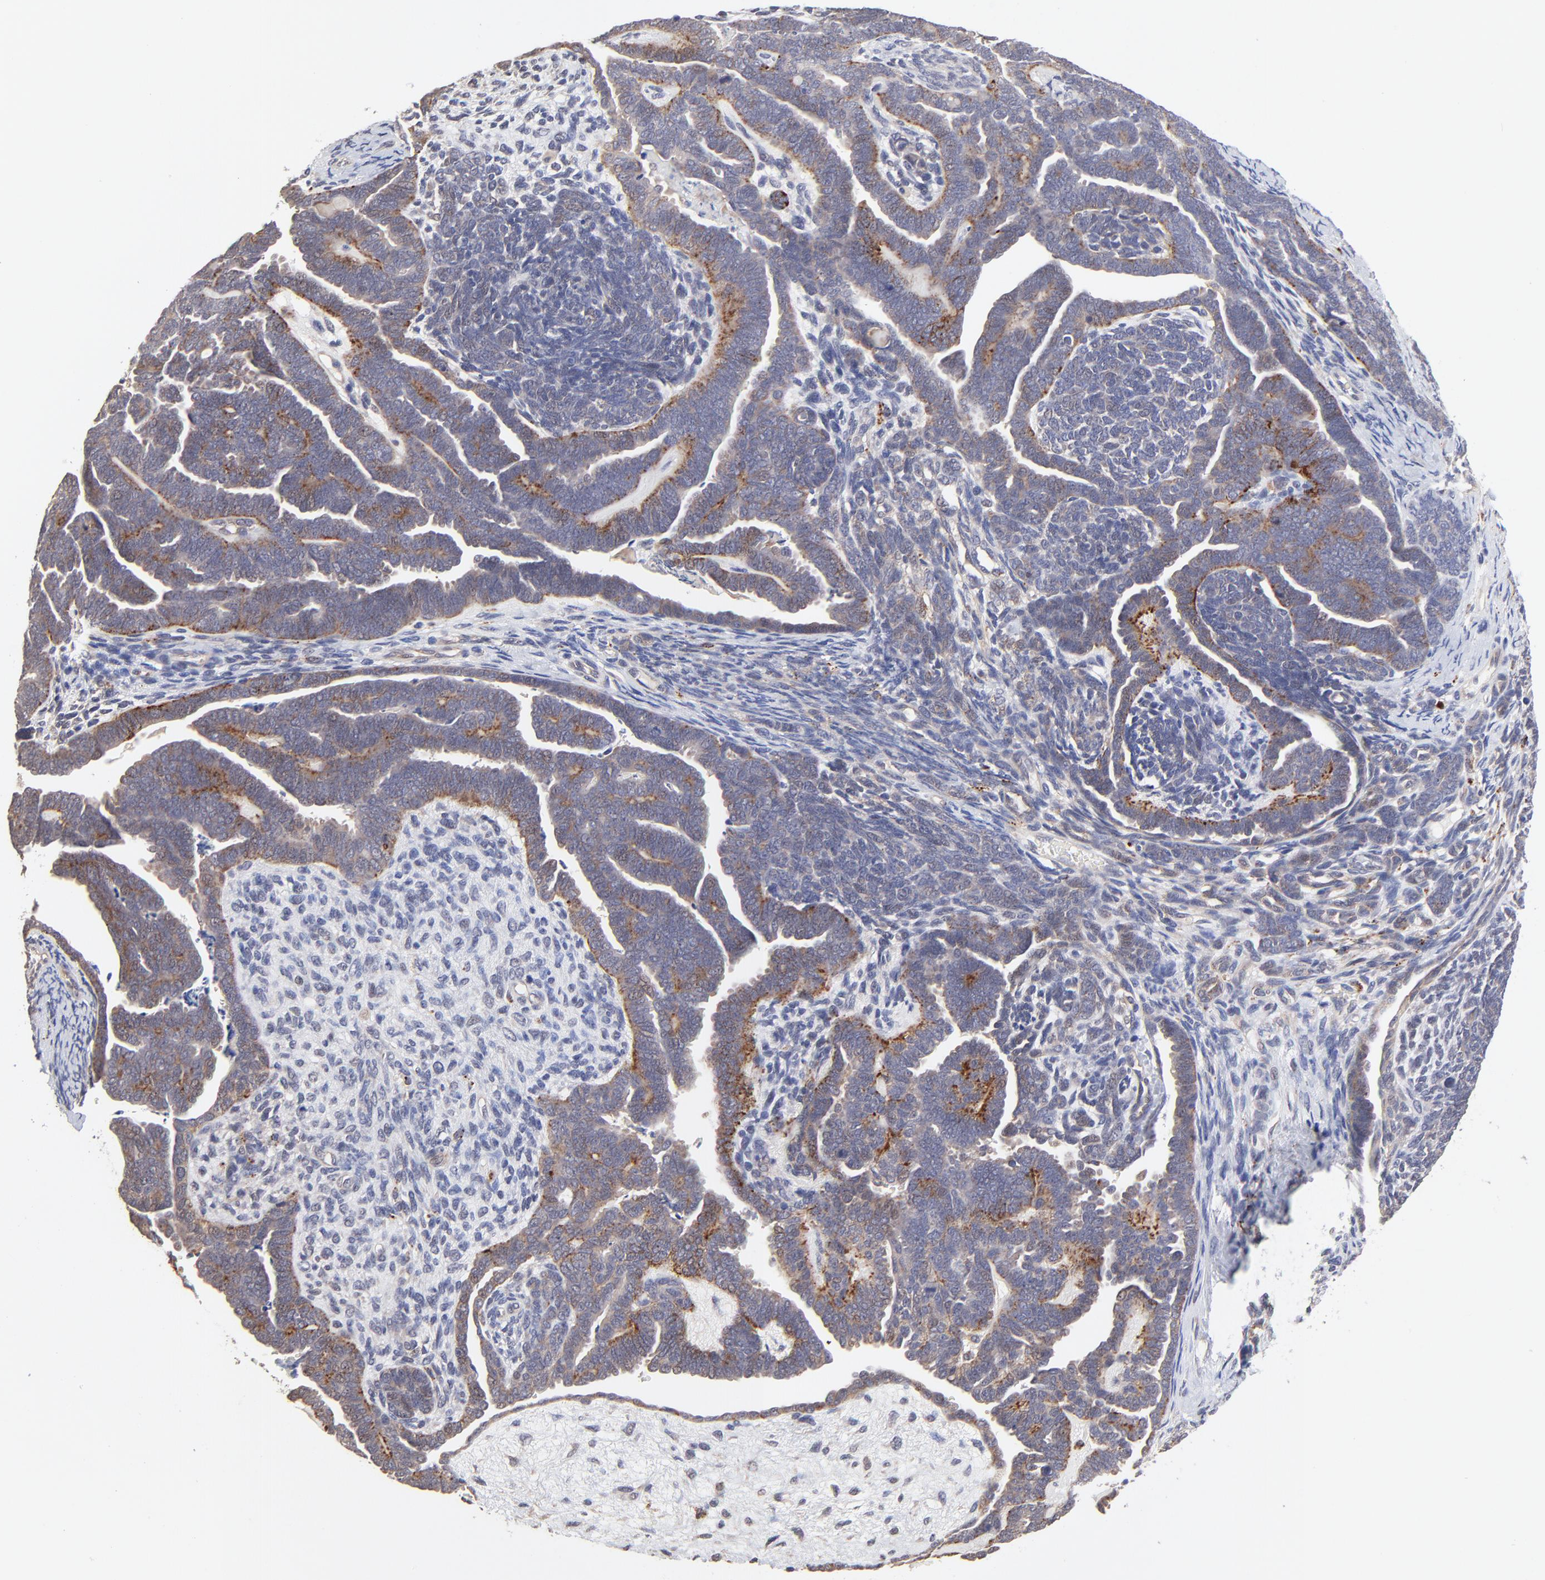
{"staining": {"intensity": "moderate", "quantity": "25%-75%", "location": "cytoplasmic/membranous"}, "tissue": "endometrial cancer", "cell_type": "Tumor cells", "image_type": "cancer", "snomed": [{"axis": "morphology", "description": "Neoplasm, malignant, NOS"}, {"axis": "topography", "description": "Endometrium"}], "caption": "DAB immunohistochemical staining of malignant neoplasm (endometrial) demonstrates moderate cytoplasmic/membranous protein staining in about 25%-75% of tumor cells.", "gene": "PDE4B", "patient": {"sex": "female", "age": 74}}